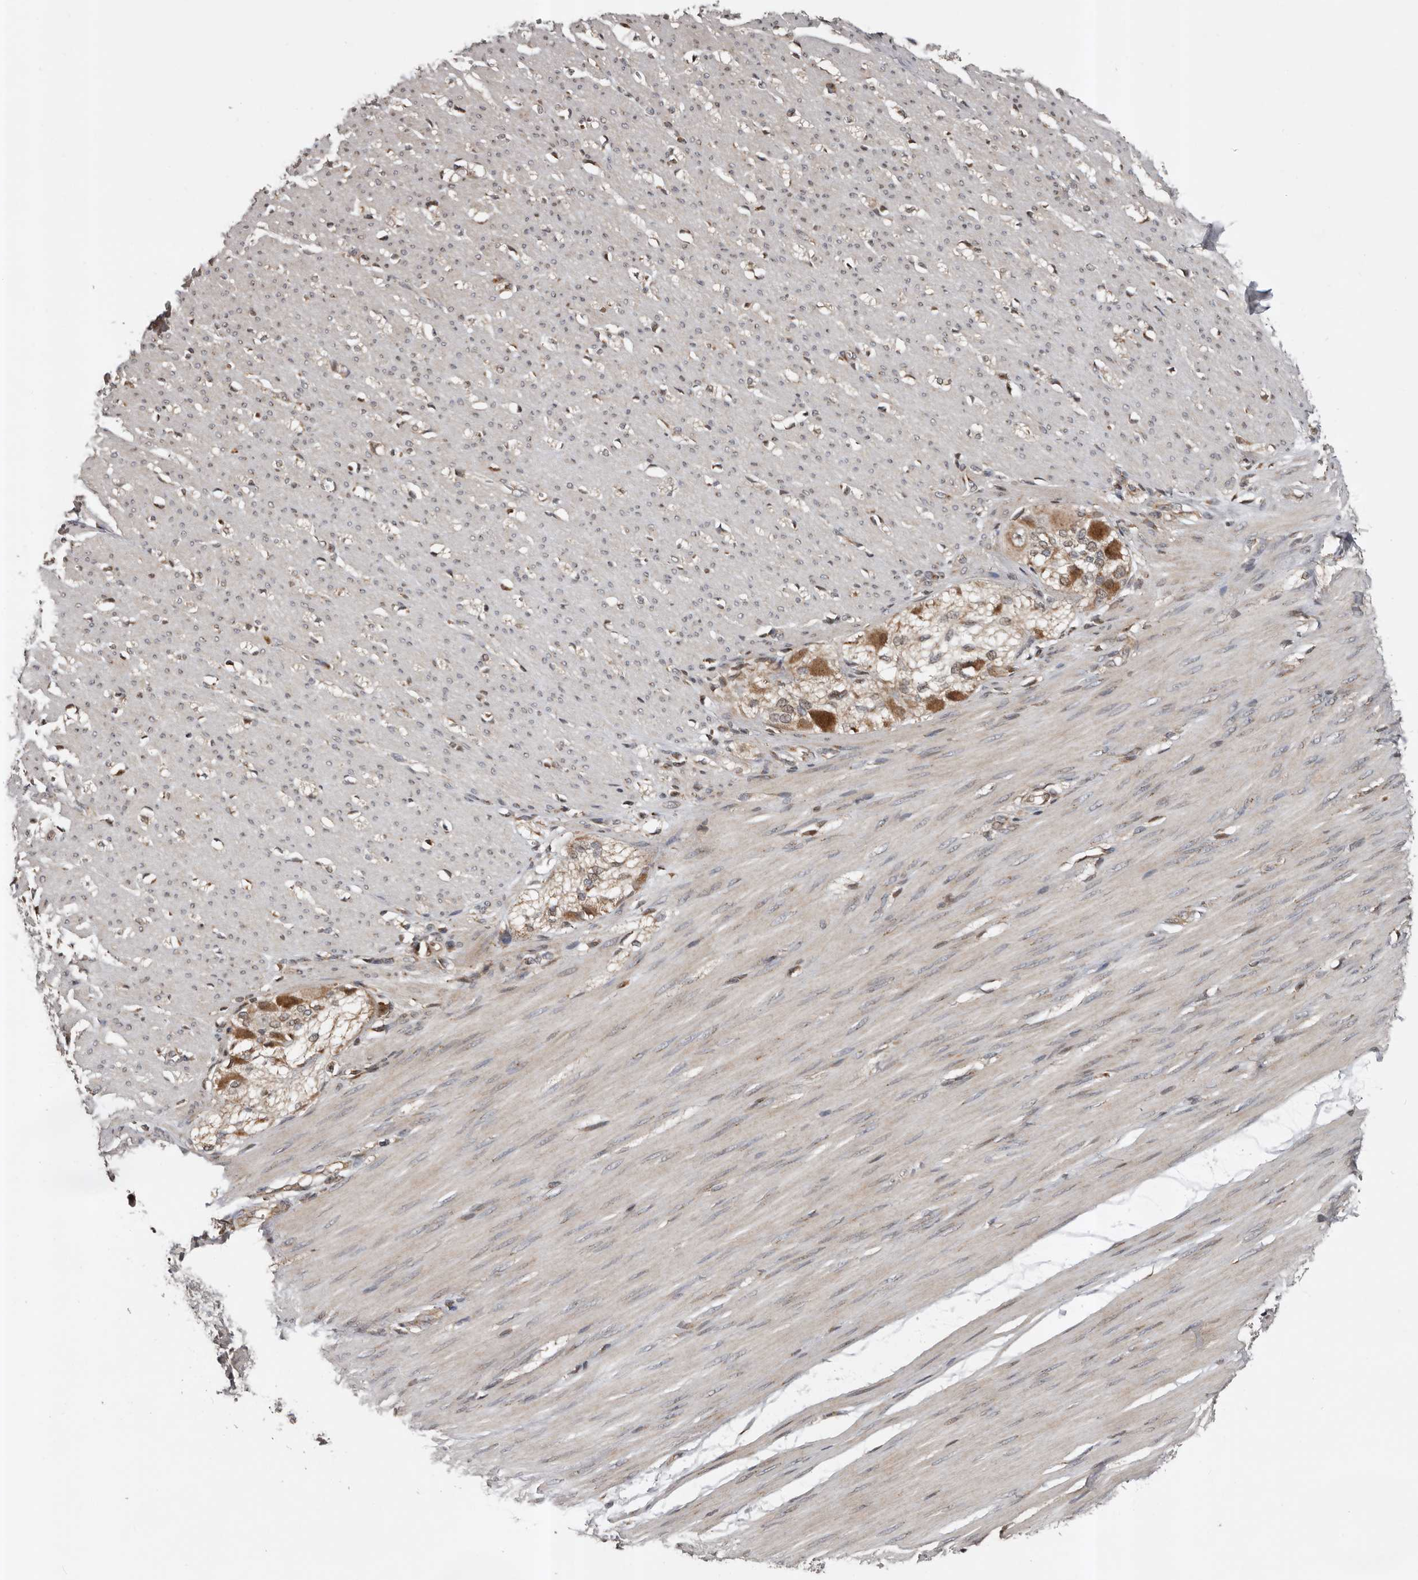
{"staining": {"intensity": "weak", "quantity": ">75%", "location": "cytoplasmic/membranous"}, "tissue": "smooth muscle", "cell_type": "Smooth muscle cells", "image_type": "normal", "snomed": [{"axis": "morphology", "description": "Normal tissue, NOS"}, {"axis": "morphology", "description": "Adenocarcinoma, NOS"}, {"axis": "topography", "description": "Colon"}, {"axis": "topography", "description": "Peripheral nerve tissue"}], "caption": "The histopathology image displays staining of benign smooth muscle, revealing weak cytoplasmic/membranous protein staining (brown color) within smooth muscle cells.", "gene": "CCDC190", "patient": {"sex": "male", "age": 14}}